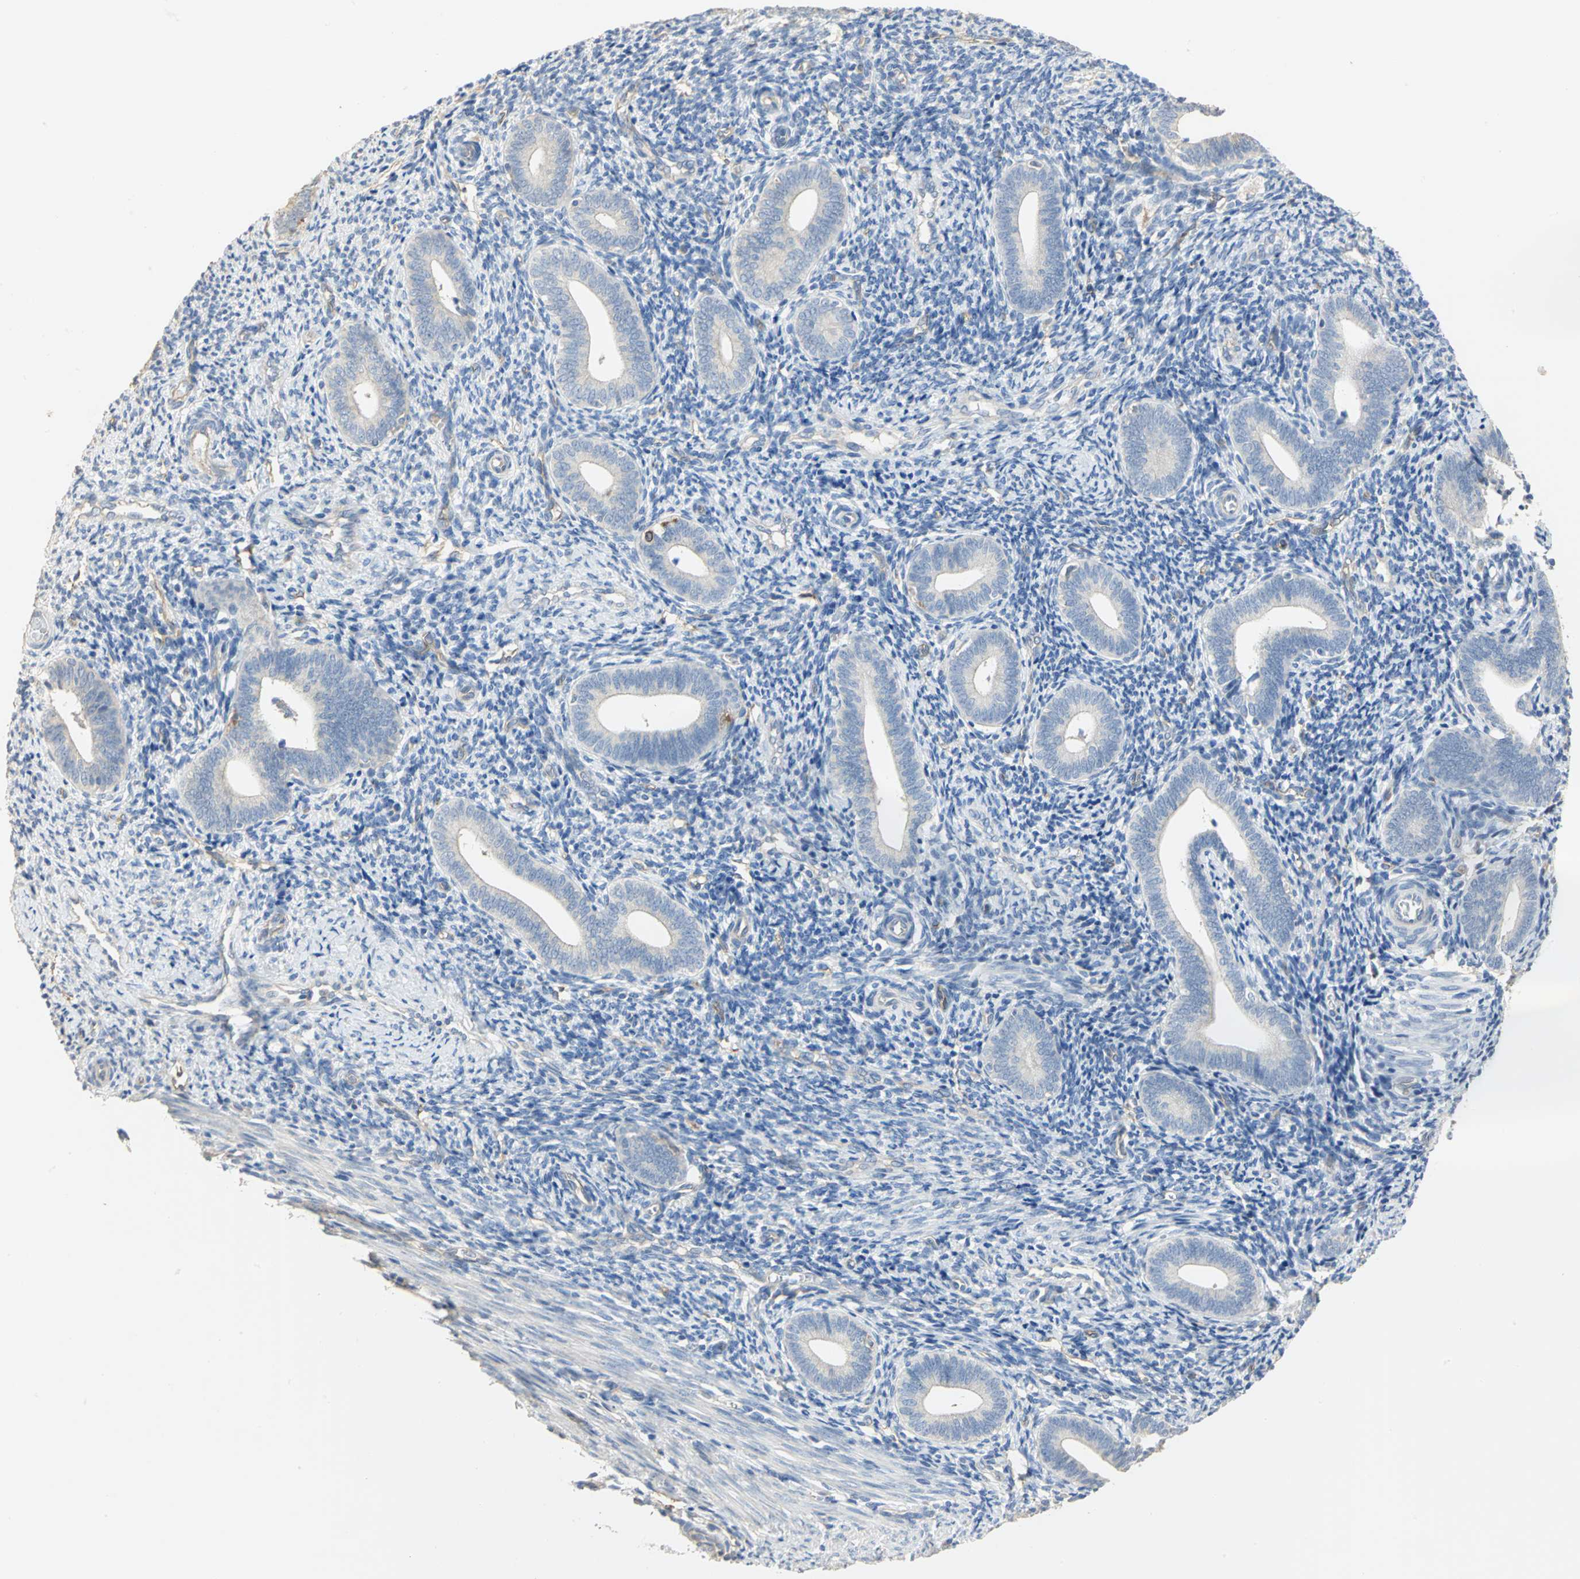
{"staining": {"intensity": "moderate", "quantity": "<25%", "location": "cytoplasmic/membranous"}, "tissue": "endometrium", "cell_type": "Cells in endometrial stroma", "image_type": "normal", "snomed": [{"axis": "morphology", "description": "Normal tissue, NOS"}, {"axis": "topography", "description": "Uterus"}, {"axis": "topography", "description": "Endometrium"}], "caption": "Protein staining of normal endometrium exhibits moderate cytoplasmic/membranous expression in about <25% of cells in endometrial stroma.", "gene": "DLGAP5", "patient": {"sex": "female", "age": 33}}